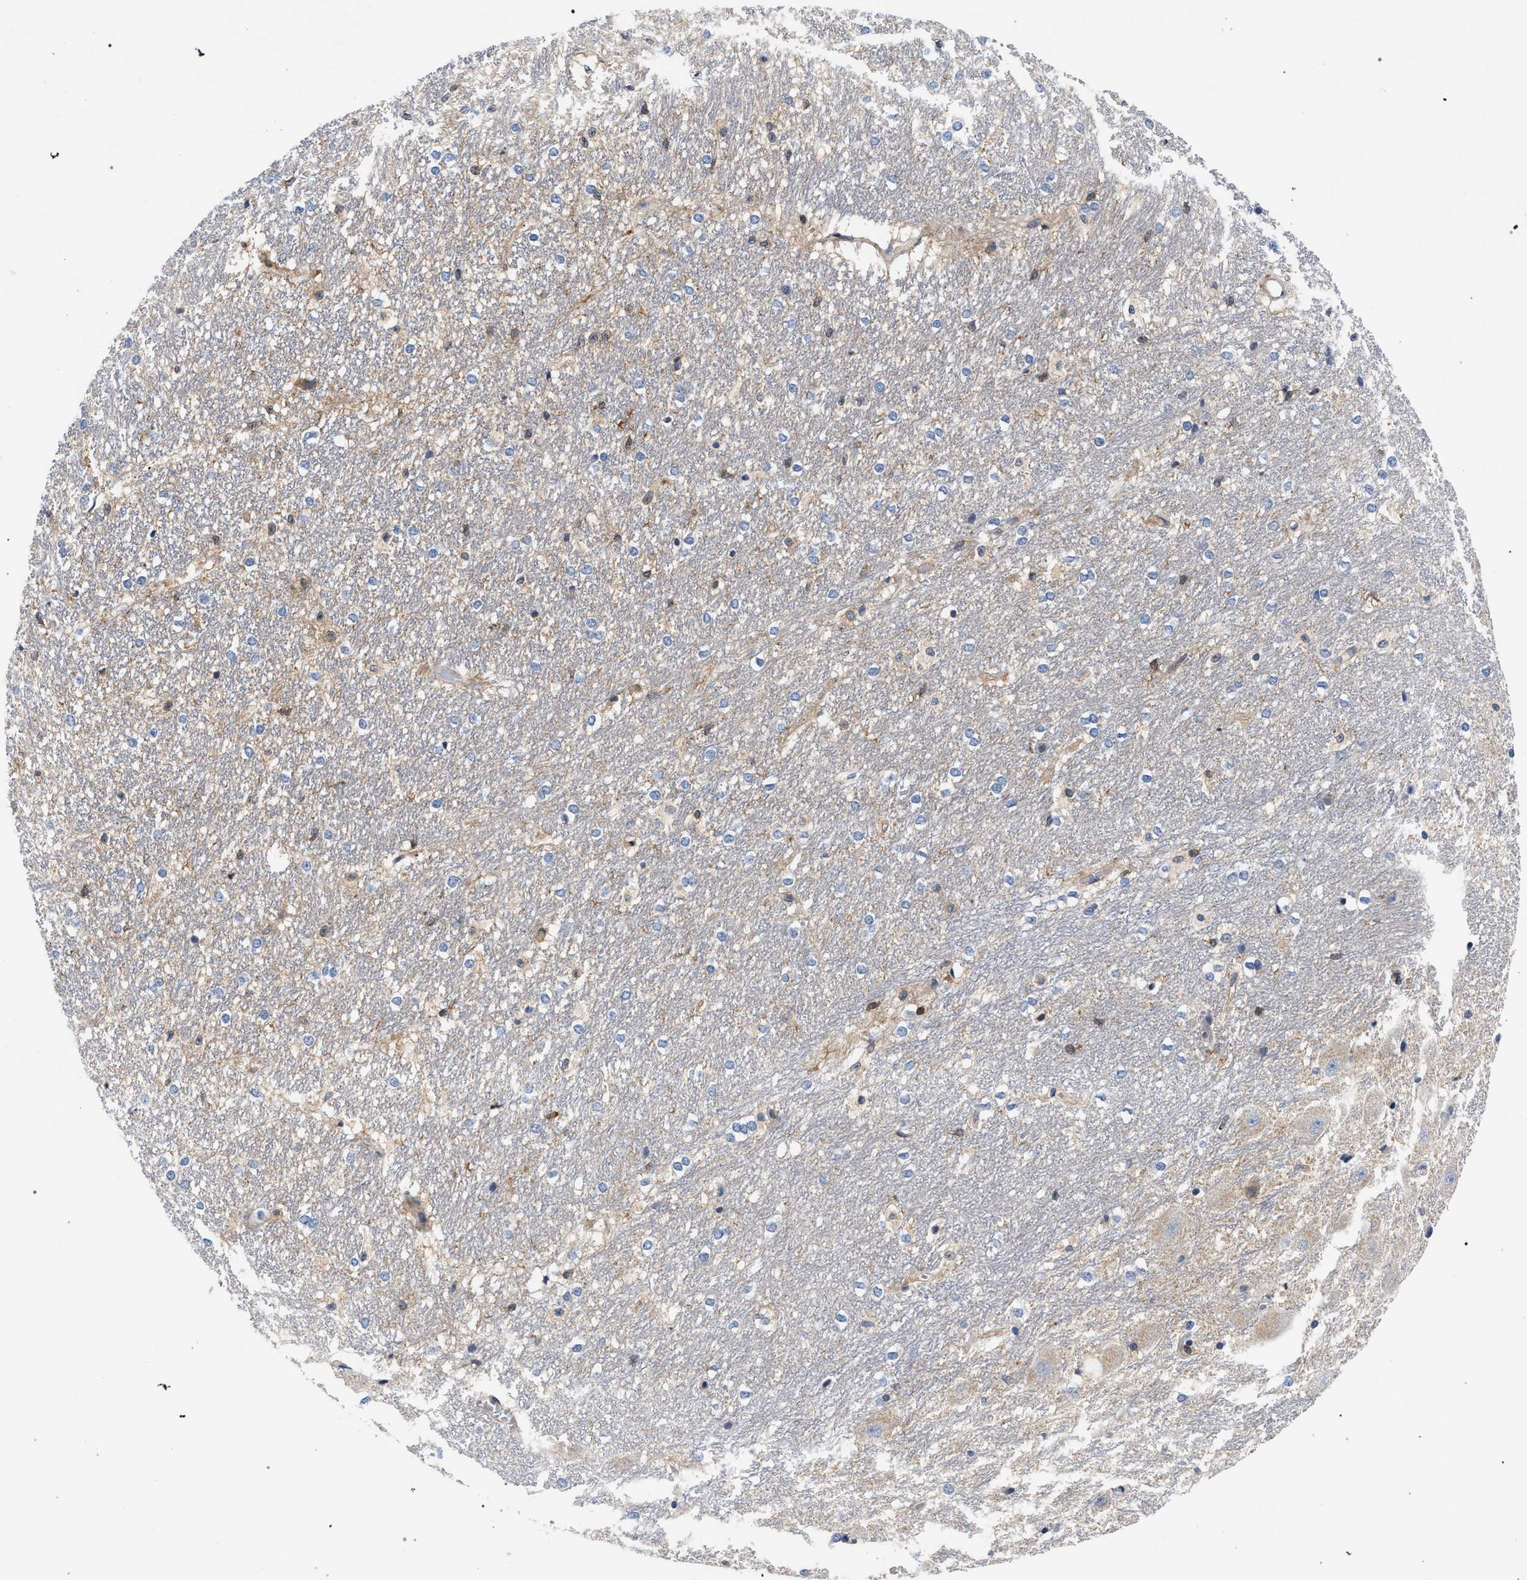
{"staining": {"intensity": "weak", "quantity": "<25%", "location": "cytoplasmic/membranous,nuclear"}, "tissue": "hippocampus", "cell_type": "Glial cells", "image_type": "normal", "snomed": [{"axis": "morphology", "description": "Normal tissue, NOS"}, {"axis": "topography", "description": "Hippocampus"}], "caption": "Immunohistochemical staining of benign hippocampus displays no significant positivity in glial cells. (DAB (3,3'-diaminobenzidine) immunohistochemistry with hematoxylin counter stain).", "gene": "LASP1", "patient": {"sex": "female", "age": 19}}